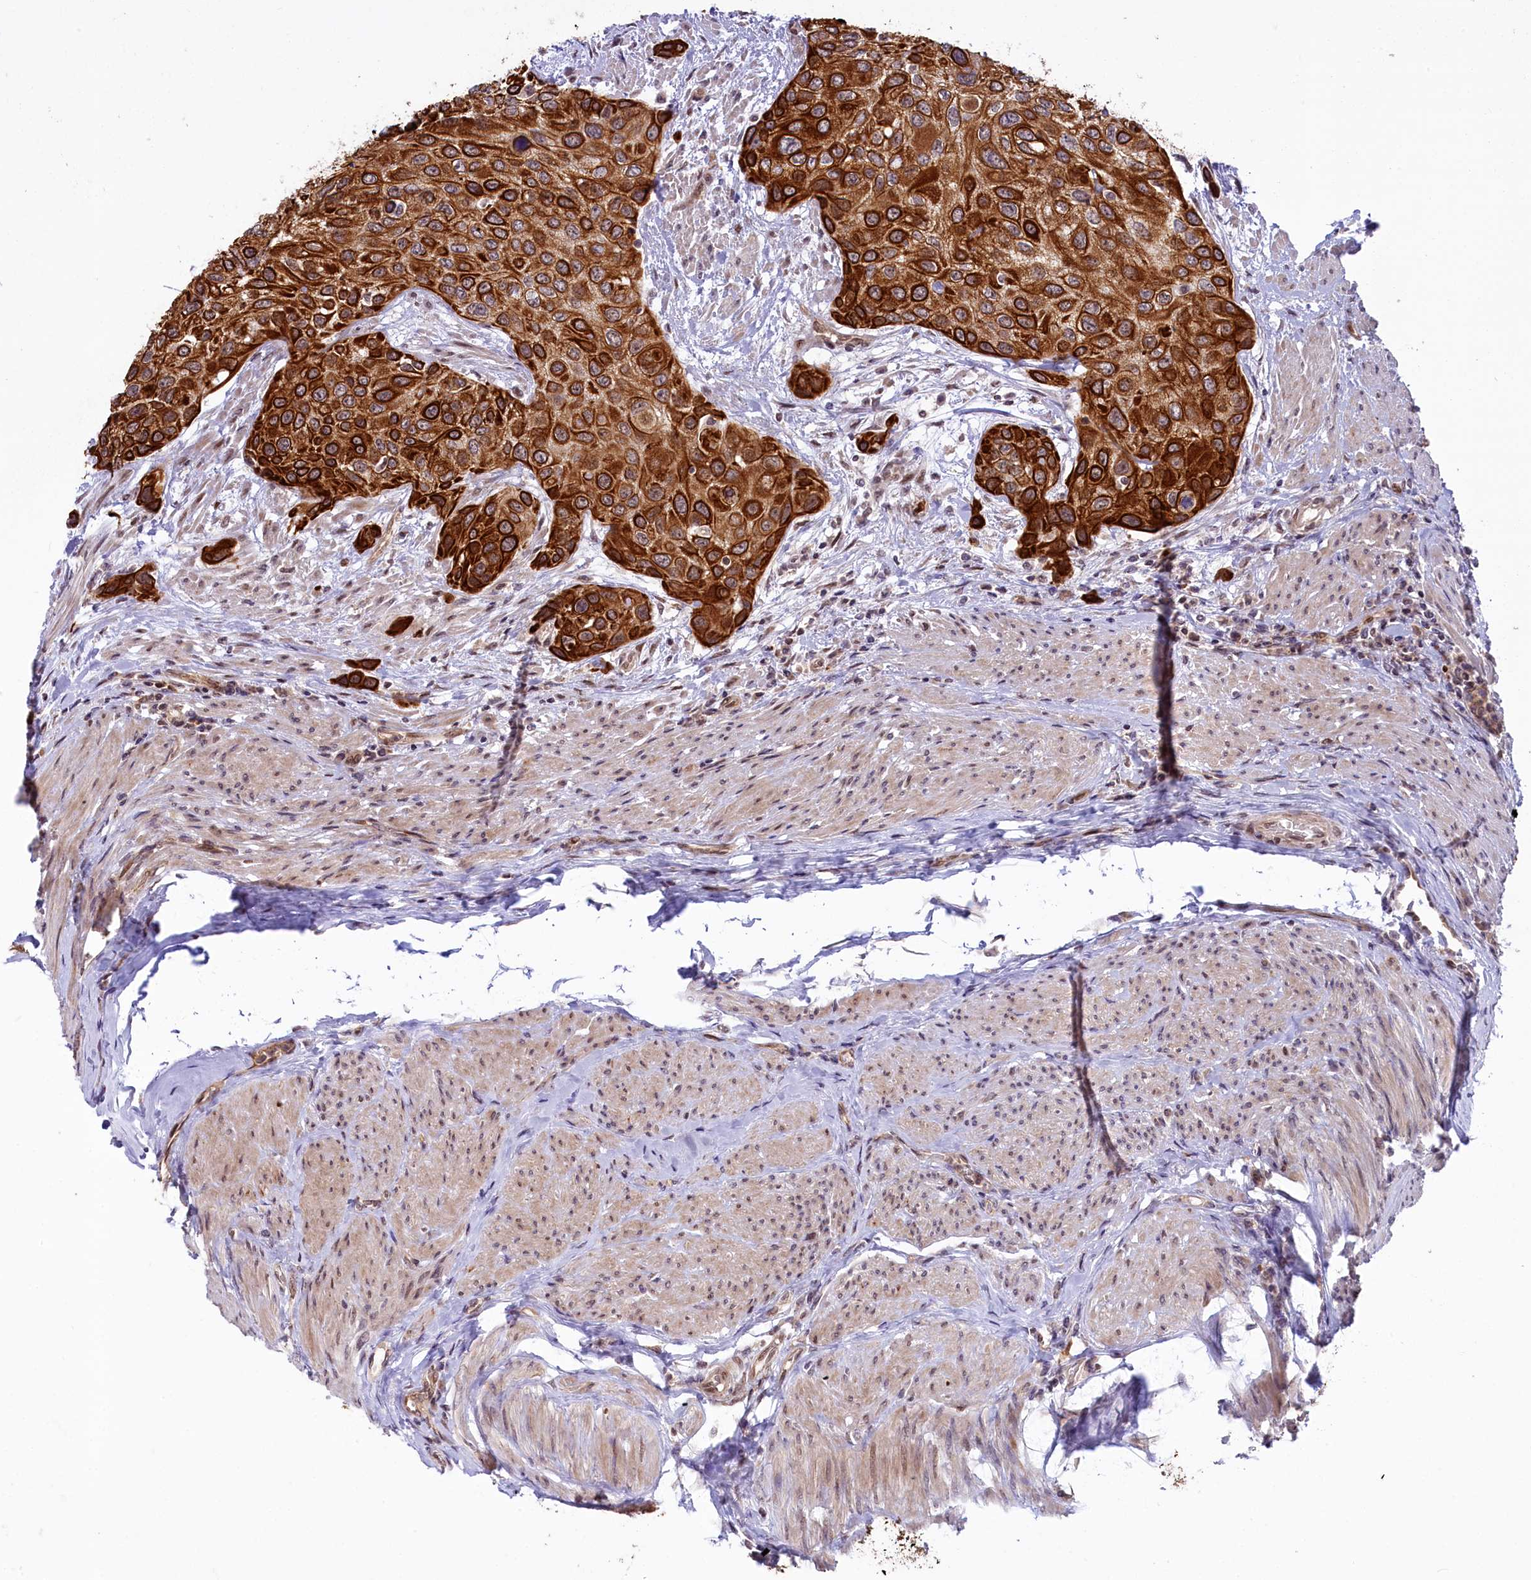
{"staining": {"intensity": "strong", "quantity": ">75%", "location": "cytoplasmic/membranous"}, "tissue": "urothelial cancer", "cell_type": "Tumor cells", "image_type": "cancer", "snomed": [{"axis": "morphology", "description": "Normal tissue, NOS"}, {"axis": "morphology", "description": "Urothelial carcinoma, High grade"}, {"axis": "topography", "description": "Vascular tissue"}, {"axis": "topography", "description": "Urinary bladder"}], "caption": "Brown immunohistochemical staining in high-grade urothelial carcinoma demonstrates strong cytoplasmic/membranous staining in about >75% of tumor cells.", "gene": "CARD8", "patient": {"sex": "female", "age": 56}}